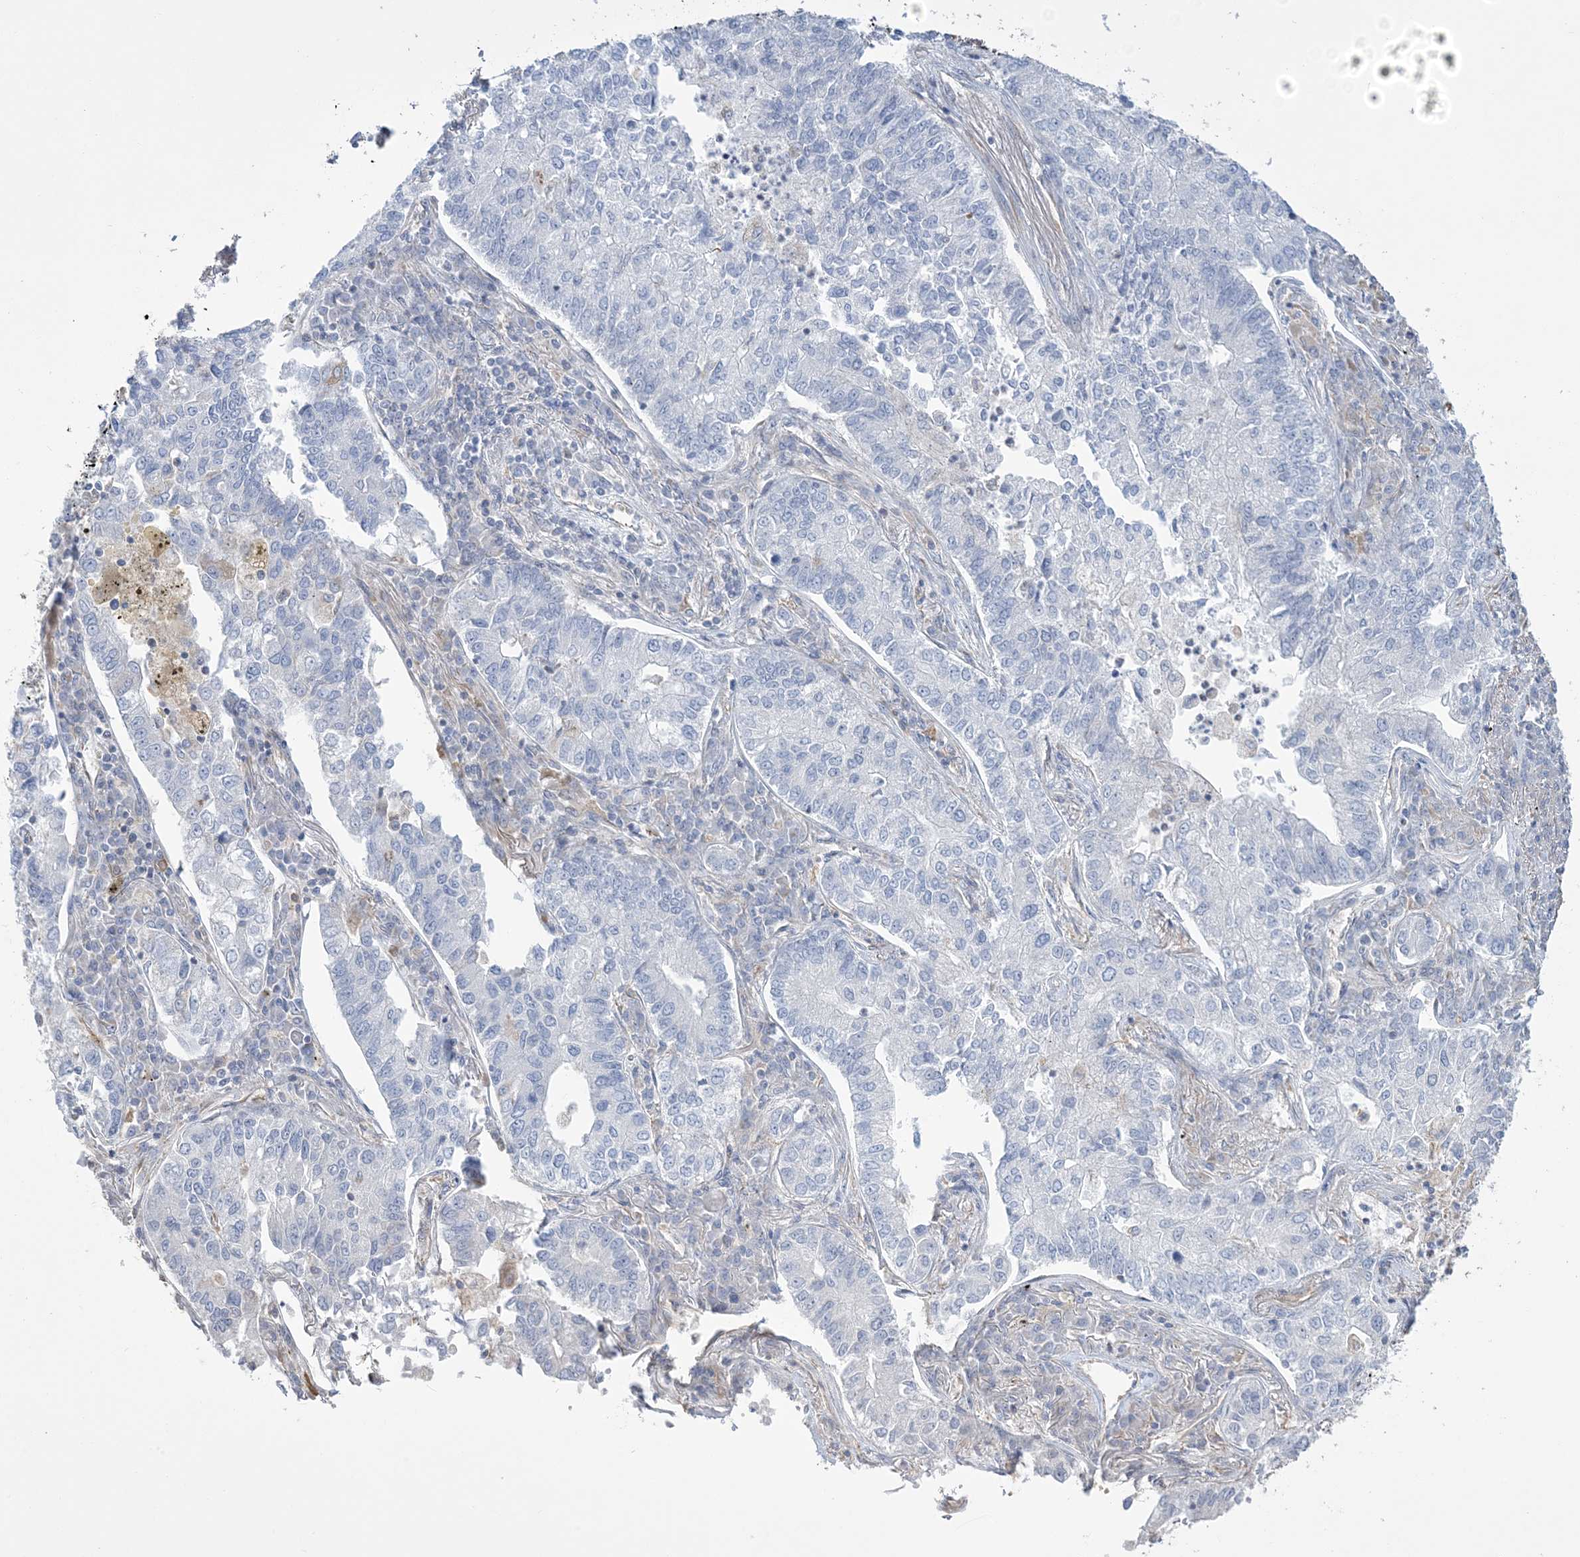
{"staining": {"intensity": "negative", "quantity": "none", "location": "none"}, "tissue": "lung cancer", "cell_type": "Tumor cells", "image_type": "cancer", "snomed": [{"axis": "morphology", "description": "Adenocarcinoma, NOS"}, {"axis": "topography", "description": "Lung"}], "caption": "A histopathology image of lung adenocarcinoma stained for a protein shows no brown staining in tumor cells. Nuclei are stained in blue.", "gene": "ZNF821", "patient": {"sex": "male", "age": 49}}